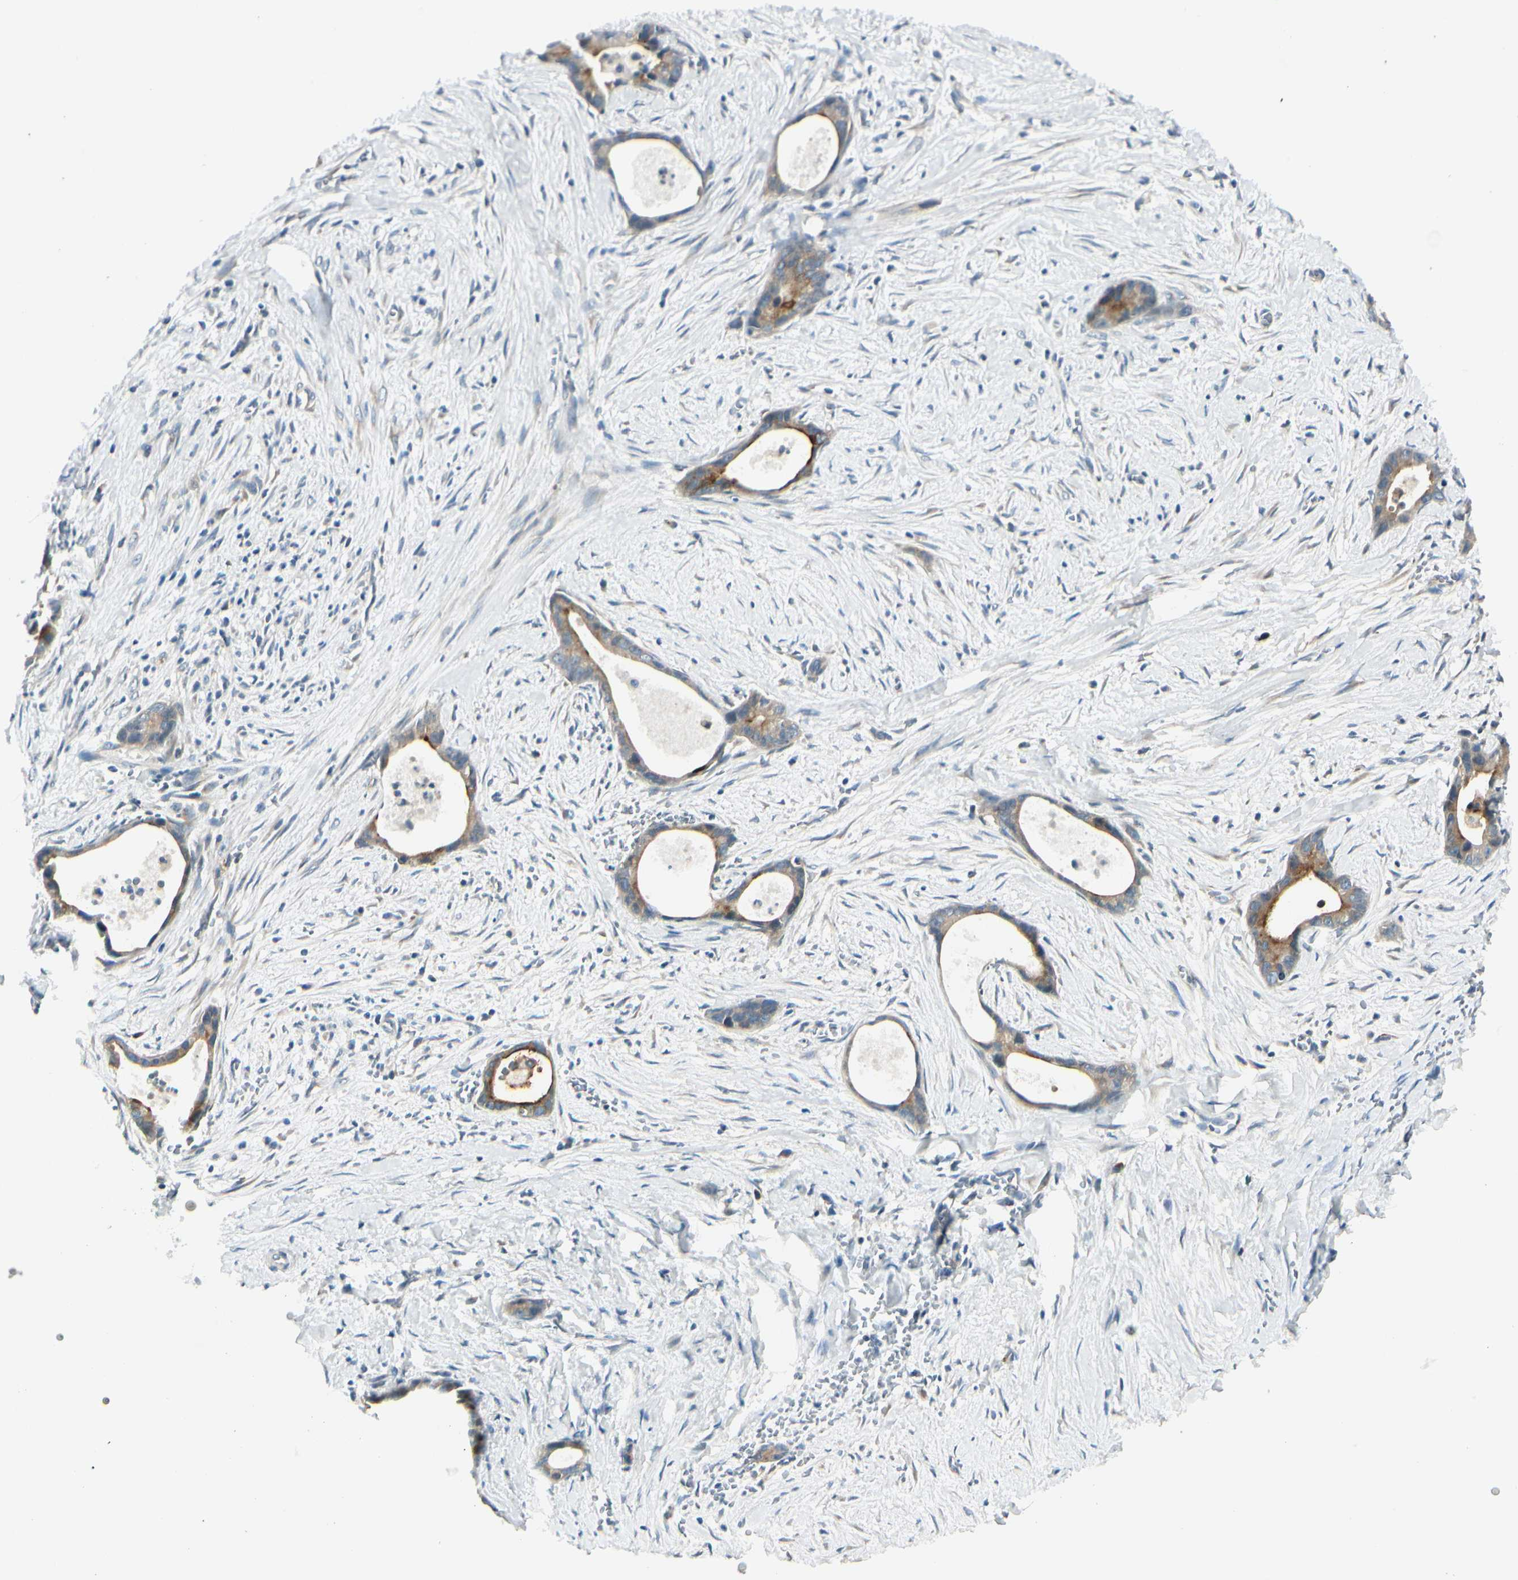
{"staining": {"intensity": "moderate", "quantity": ">75%", "location": "cytoplasmic/membranous"}, "tissue": "liver cancer", "cell_type": "Tumor cells", "image_type": "cancer", "snomed": [{"axis": "morphology", "description": "Cholangiocarcinoma"}, {"axis": "topography", "description": "Liver"}], "caption": "Protein staining of cholangiocarcinoma (liver) tissue displays moderate cytoplasmic/membranous staining in approximately >75% of tumor cells.", "gene": "BNIP1", "patient": {"sex": "female", "age": 55}}